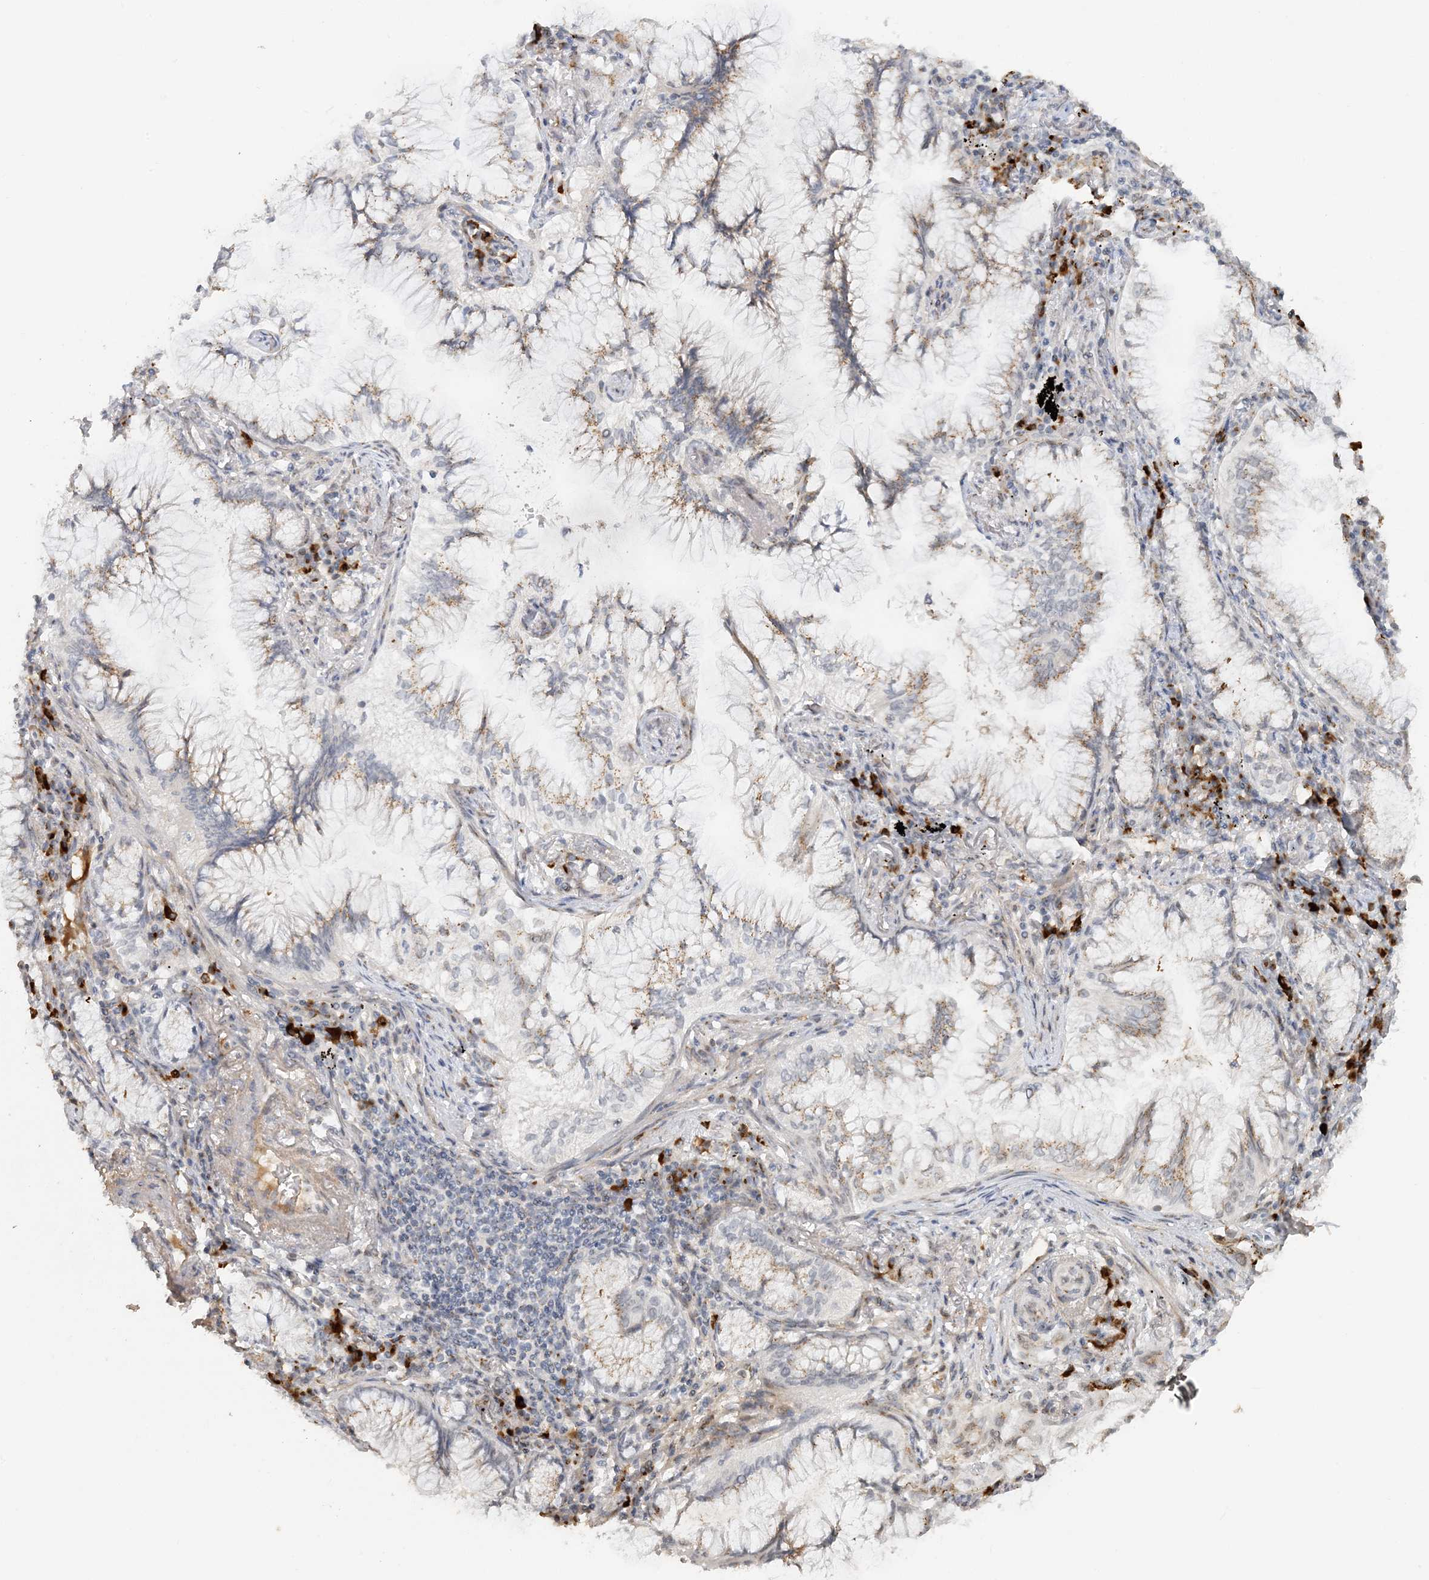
{"staining": {"intensity": "moderate", "quantity": ">75%", "location": "cytoplasmic/membranous"}, "tissue": "lung cancer", "cell_type": "Tumor cells", "image_type": "cancer", "snomed": [{"axis": "morphology", "description": "Adenocarcinoma, NOS"}, {"axis": "topography", "description": "Lung"}], "caption": "Brown immunohistochemical staining in adenocarcinoma (lung) shows moderate cytoplasmic/membranous staining in about >75% of tumor cells.", "gene": "ZCCHC4", "patient": {"sex": "female", "age": 70}}